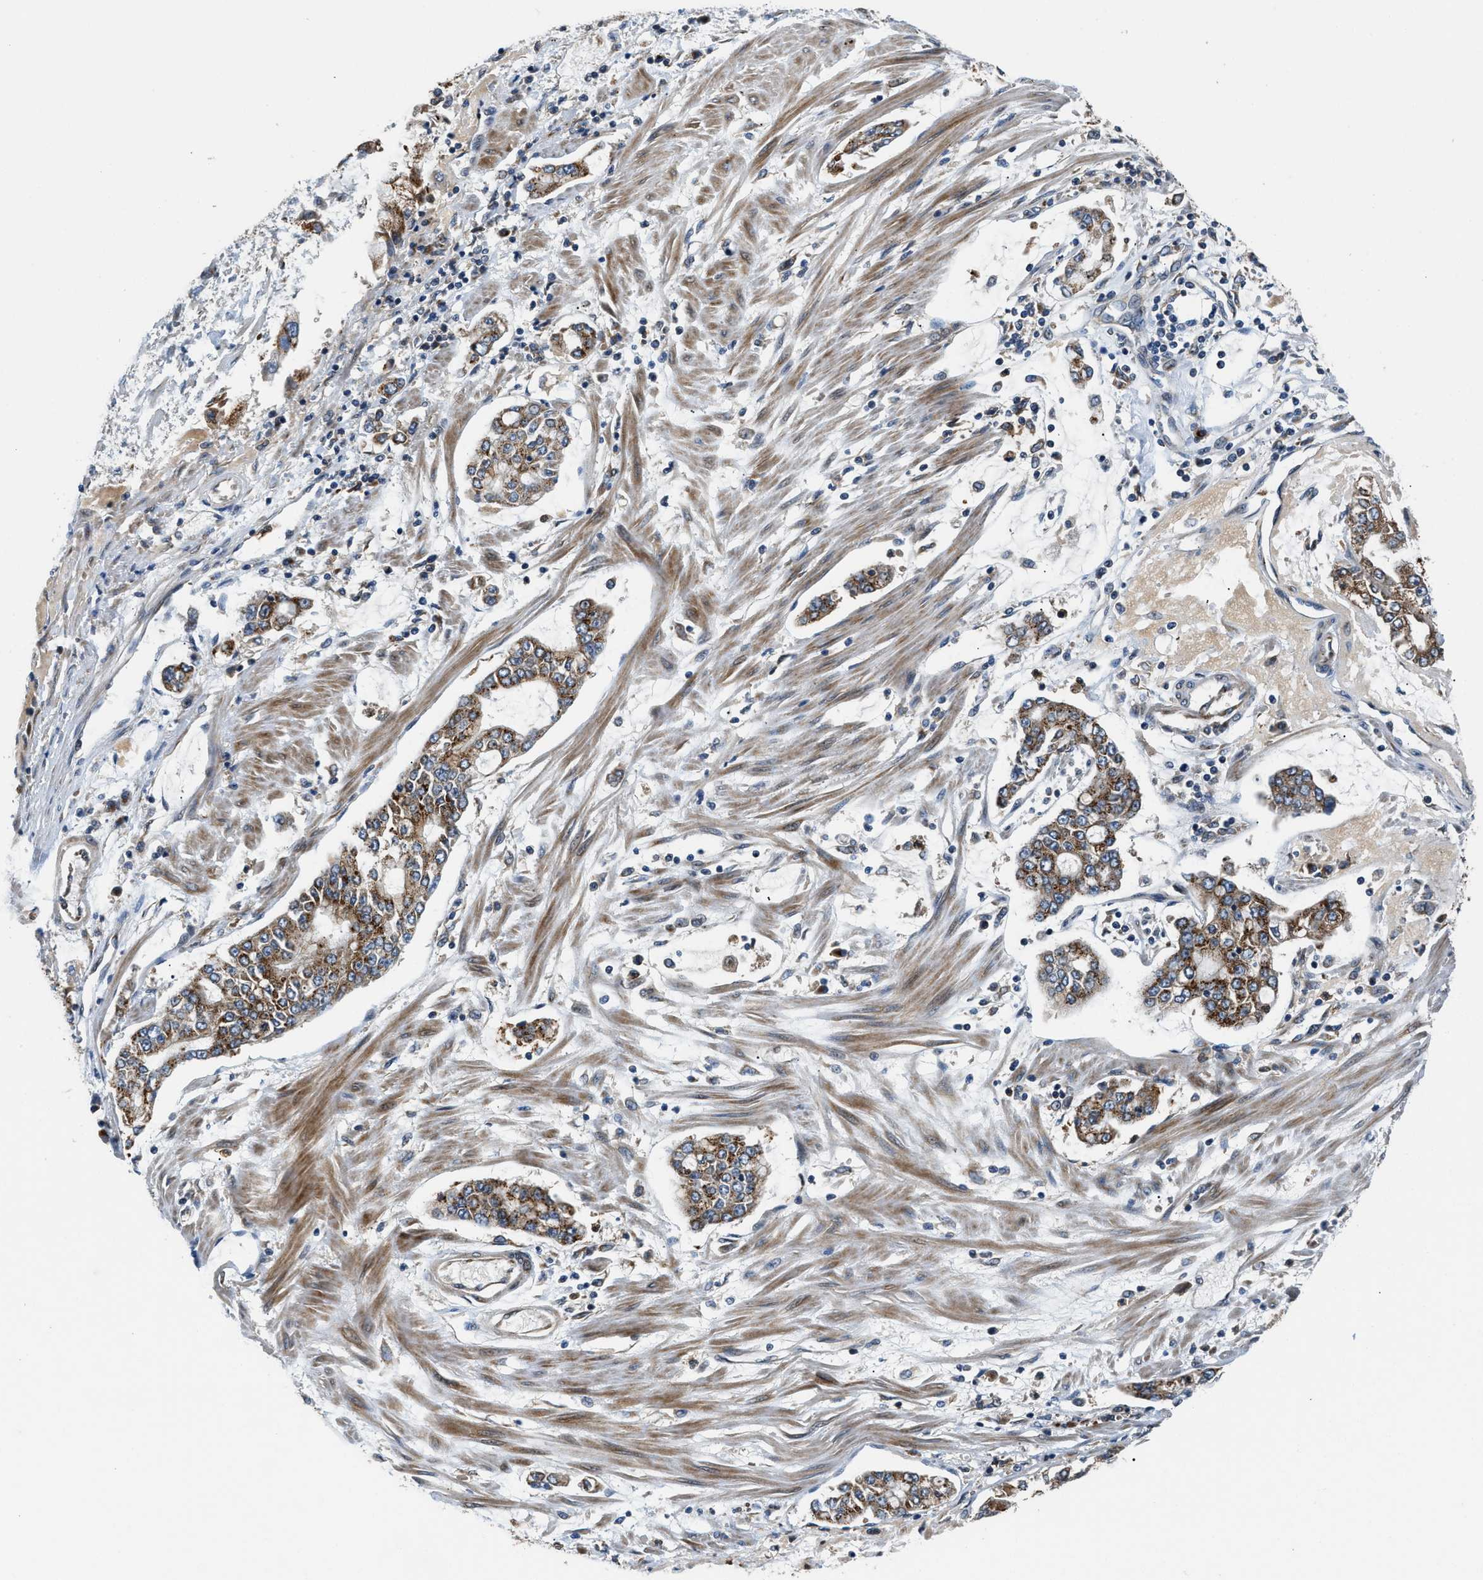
{"staining": {"intensity": "strong", "quantity": ">75%", "location": "cytoplasmic/membranous"}, "tissue": "stomach cancer", "cell_type": "Tumor cells", "image_type": "cancer", "snomed": [{"axis": "morphology", "description": "Adenocarcinoma, NOS"}, {"axis": "topography", "description": "Stomach"}], "caption": "Immunohistochemical staining of human adenocarcinoma (stomach) demonstrates strong cytoplasmic/membranous protein positivity in about >75% of tumor cells. The protein is stained brown, and the nuclei are stained in blue (DAB (3,3'-diaminobenzidine) IHC with brightfield microscopy, high magnification).", "gene": "FUT8", "patient": {"sex": "male", "age": 76}}